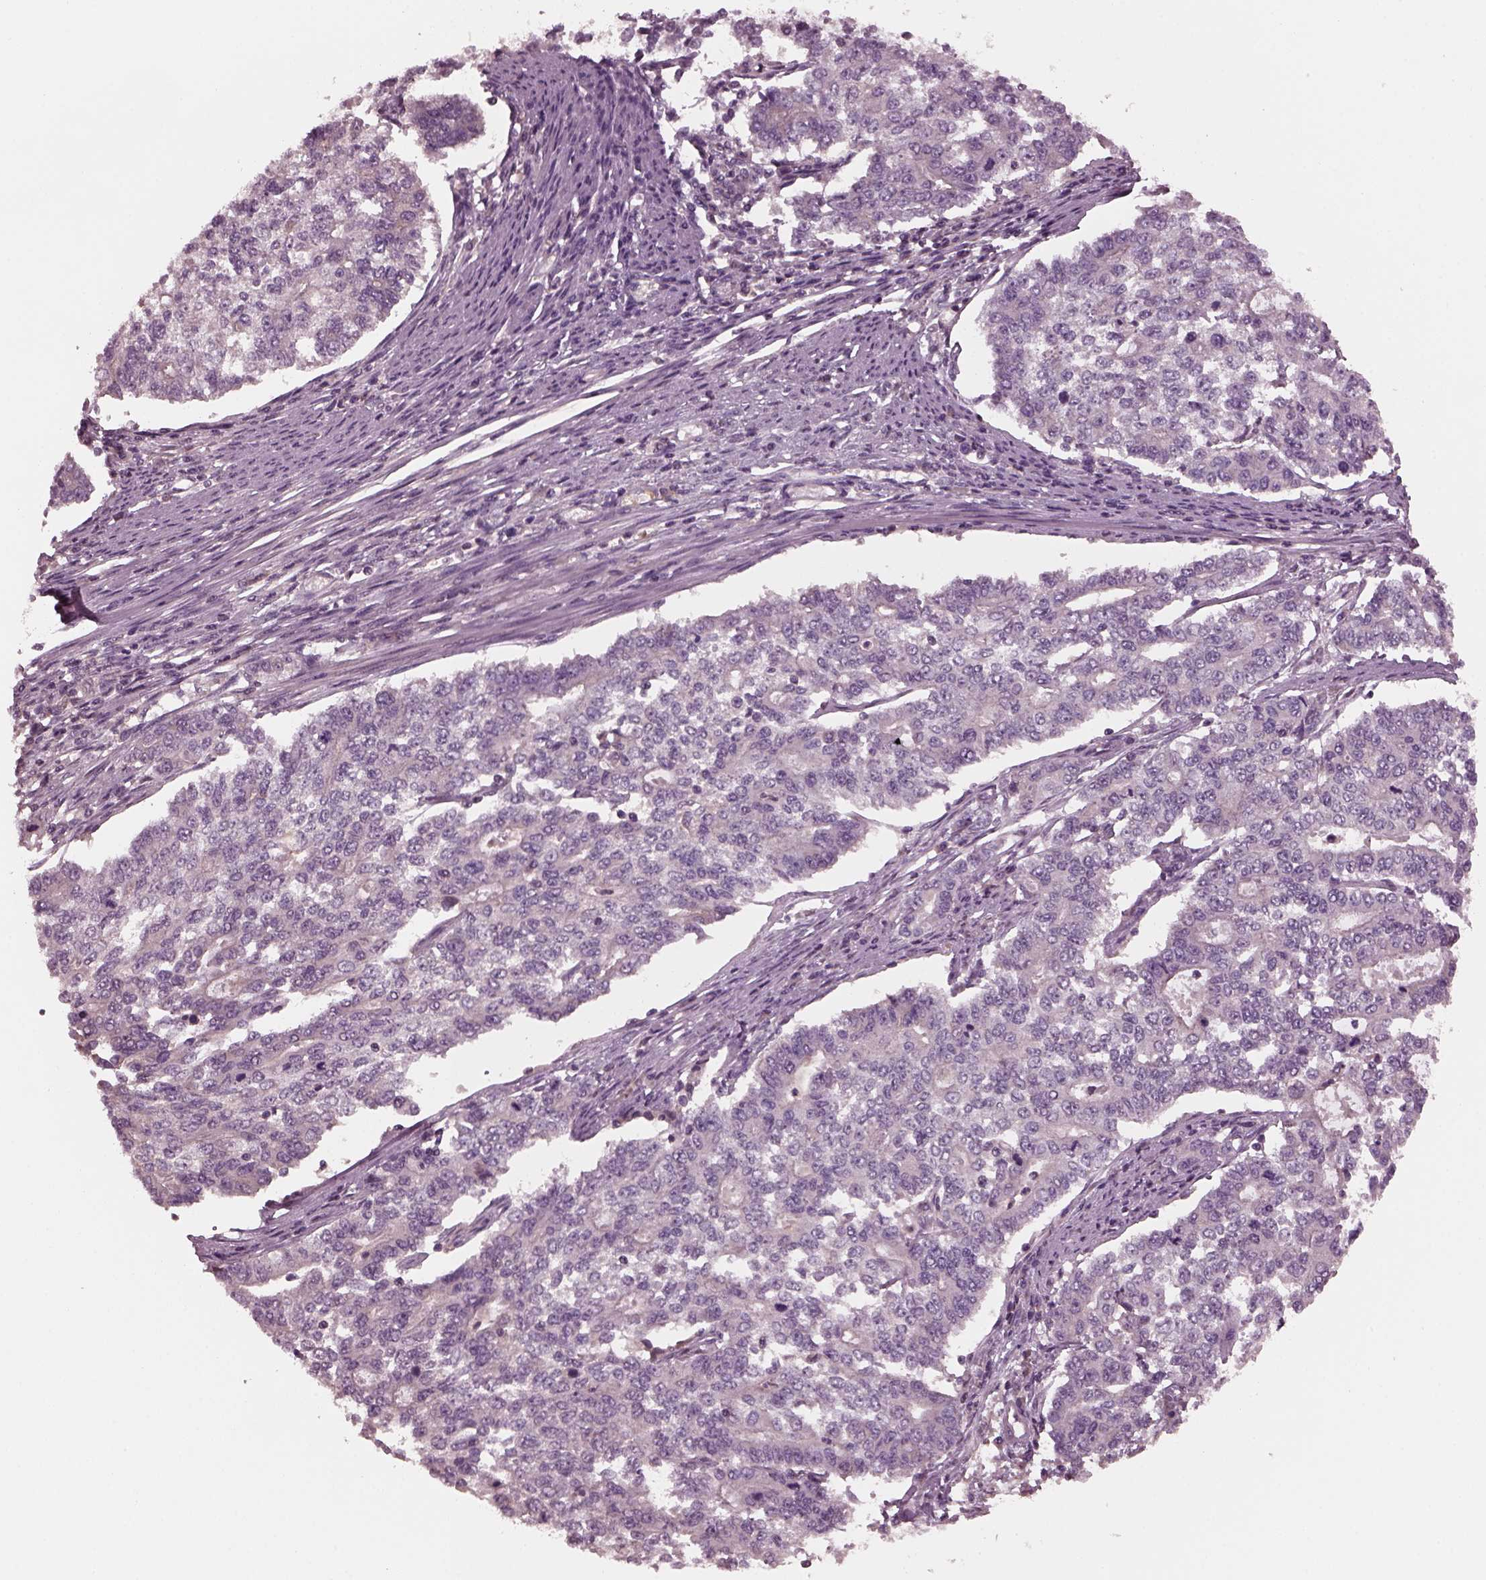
{"staining": {"intensity": "negative", "quantity": "none", "location": "none"}, "tissue": "endometrial cancer", "cell_type": "Tumor cells", "image_type": "cancer", "snomed": [{"axis": "morphology", "description": "Adenocarcinoma, NOS"}, {"axis": "topography", "description": "Uterus"}], "caption": "Immunohistochemistry (IHC) photomicrograph of human endometrial cancer stained for a protein (brown), which exhibits no positivity in tumor cells.", "gene": "PORCN", "patient": {"sex": "female", "age": 59}}